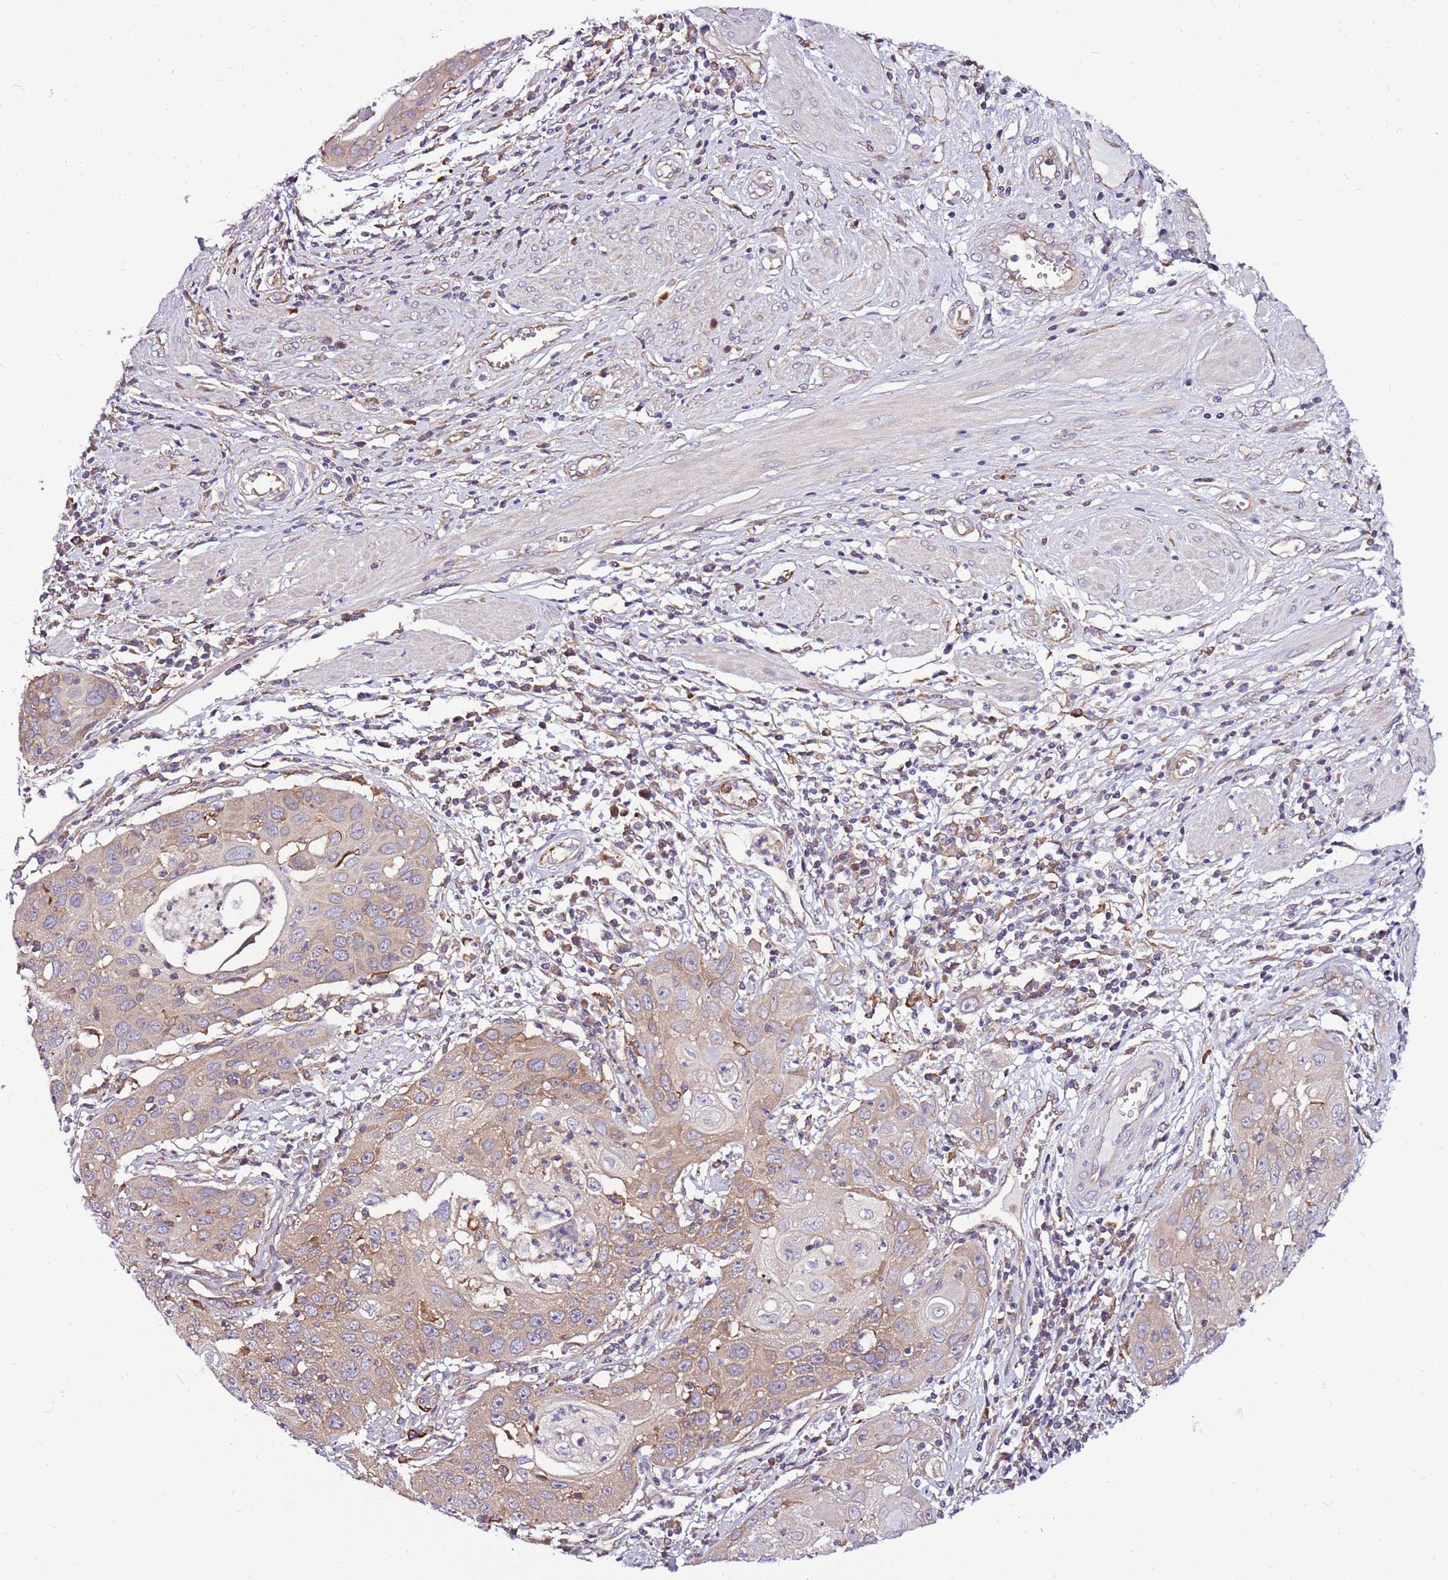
{"staining": {"intensity": "weak", "quantity": "25%-75%", "location": "cytoplasmic/membranous"}, "tissue": "cervical cancer", "cell_type": "Tumor cells", "image_type": "cancer", "snomed": [{"axis": "morphology", "description": "Squamous cell carcinoma, NOS"}, {"axis": "topography", "description": "Cervix"}], "caption": "Immunohistochemical staining of cervical cancer demonstrates low levels of weak cytoplasmic/membranous positivity in approximately 25%-75% of tumor cells. (Stains: DAB (3,3'-diaminobenzidine) in brown, nuclei in blue, Microscopy: brightfield microscopy at high magnification).", "gene": "ATXN2L", "patient": {"sex": "female", "age": 36}}